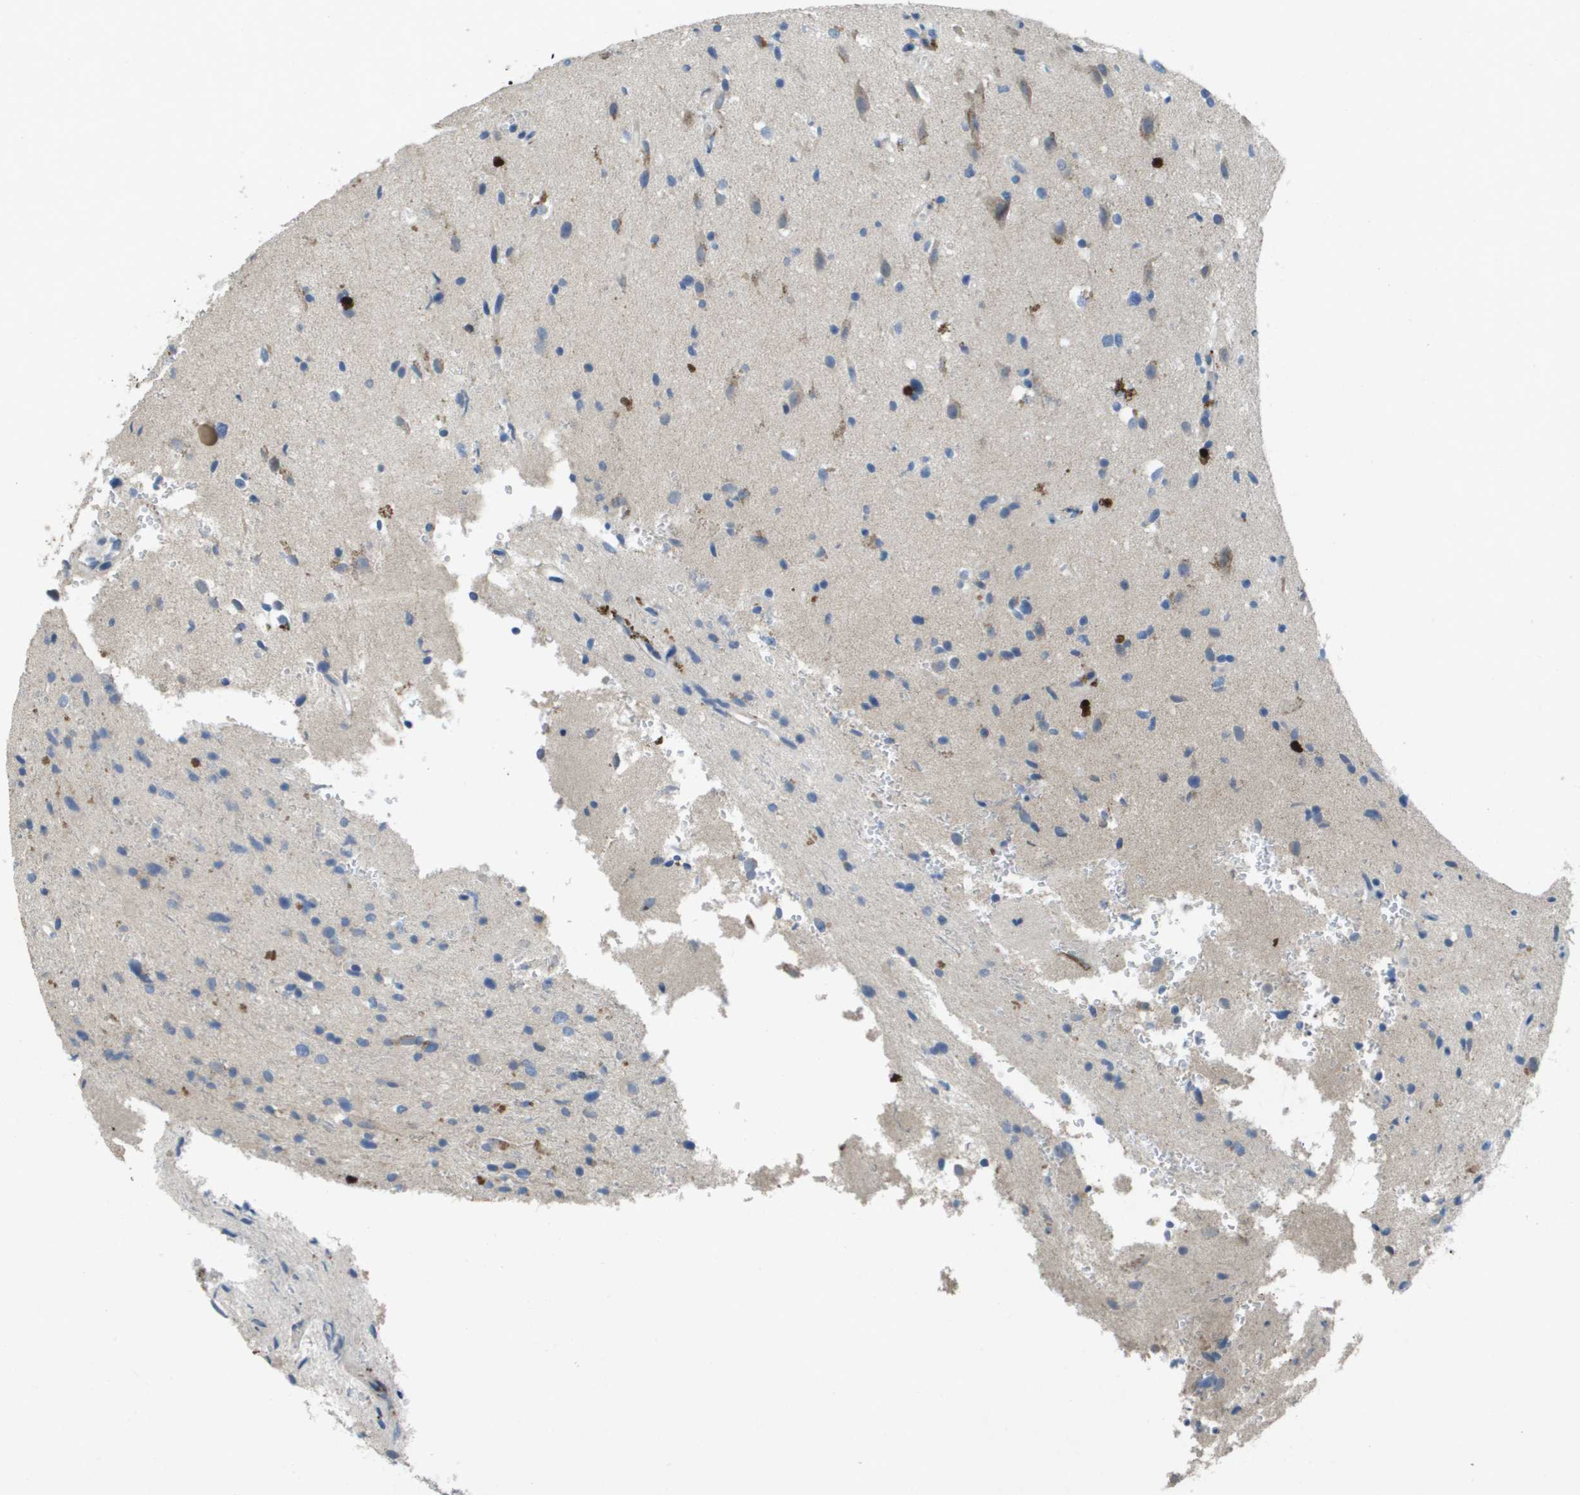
{"staining": {"intensity": "weak", "quantity": "<25%", "location": "cytoplasmic/membranous"}, "tissue": "glioma", "cell_type": "Tumor cells", "image_type": "cancer", "snomed": [{"axis": "morphology", "description": "Glioma, malignant, High grade"}, {"axis": "topography", "description": "Brain"}], "caption": "An image of glioma stained for a protein displays no brown staining in tumor cells.", "gene": "CLCA4", "patient": {"sex": "male", "age": 33}}